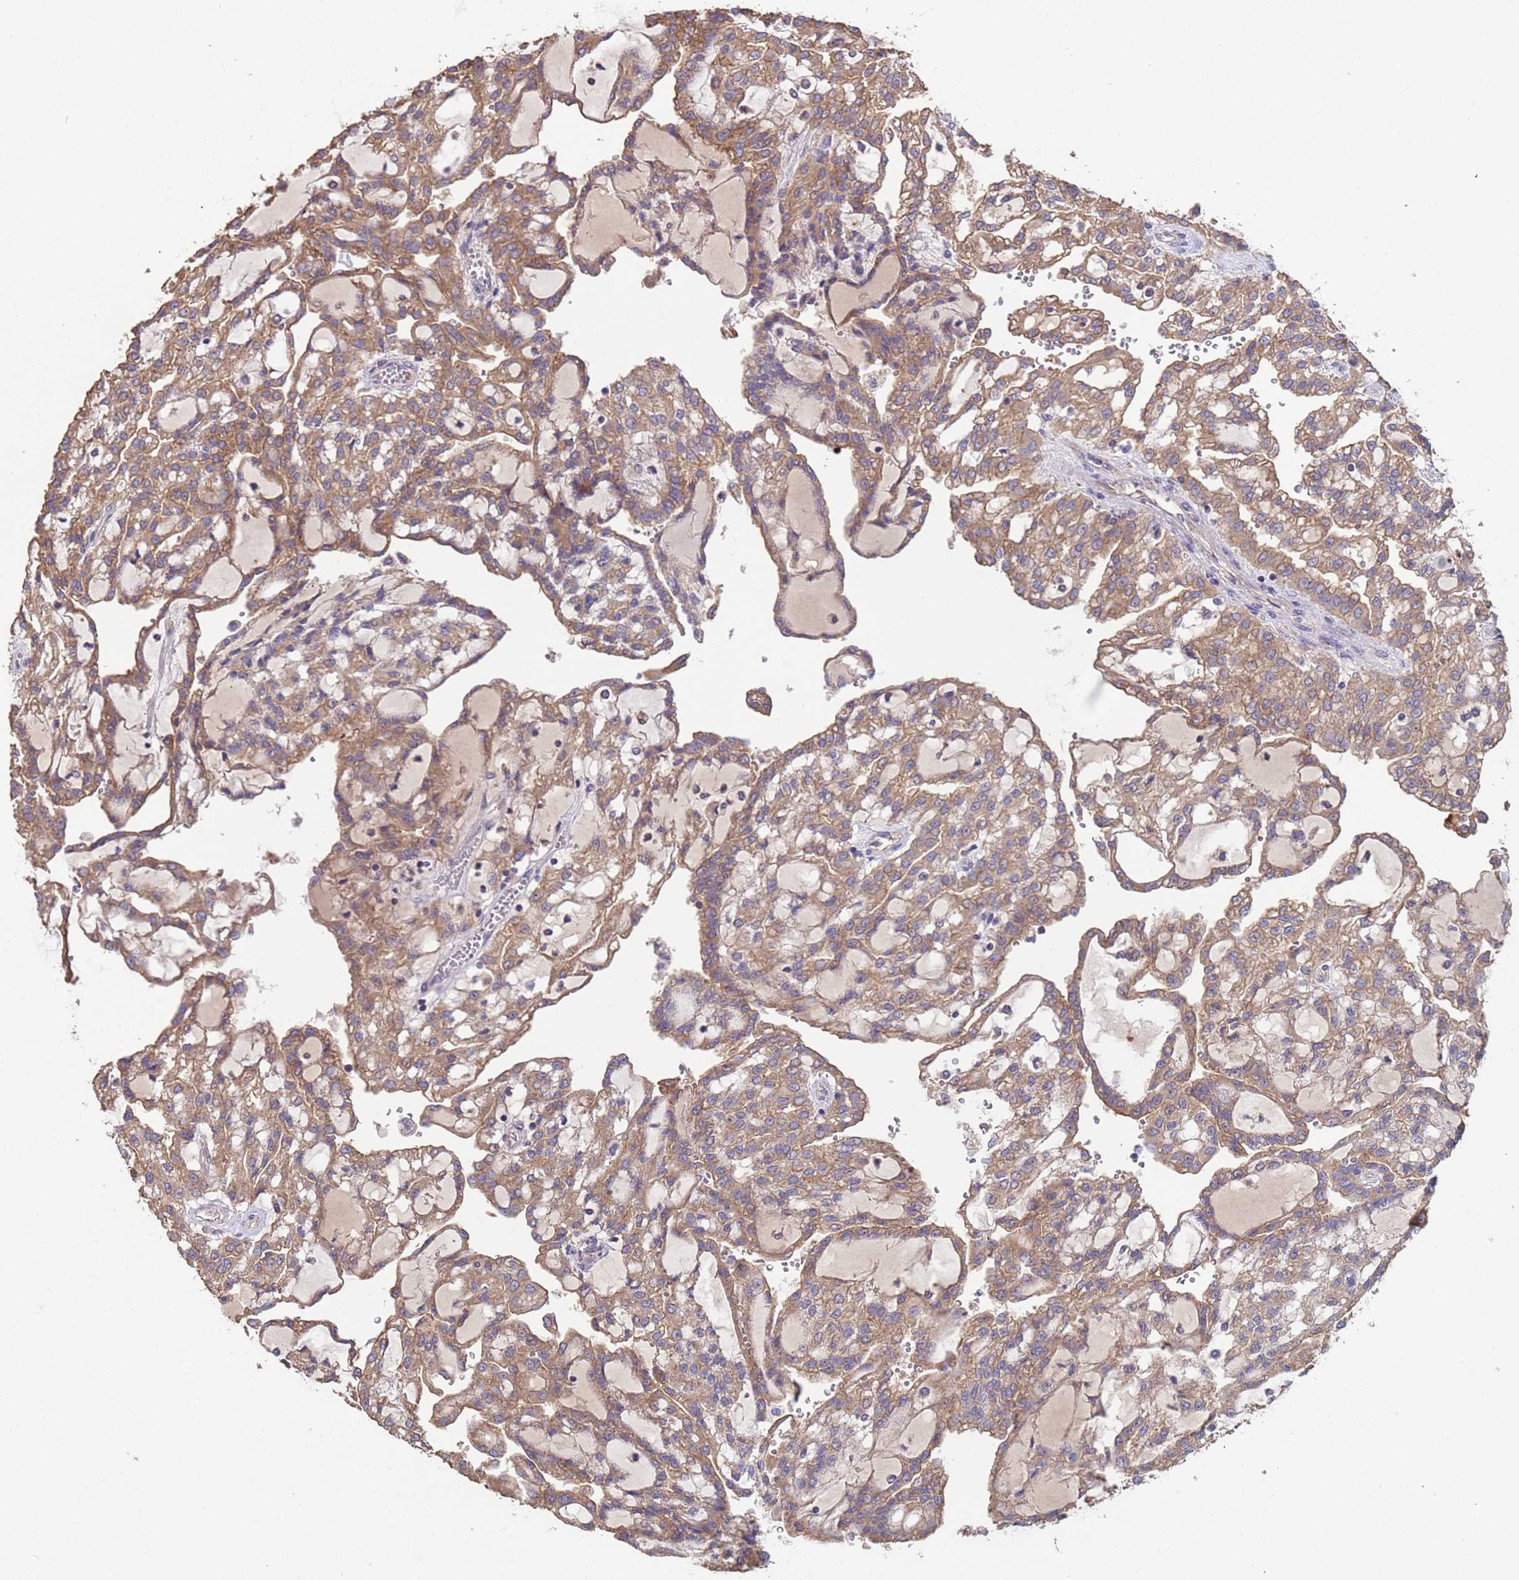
{"staining": {"intensity": "moderate", "quantity": ">75%", "location": "cytoplasmic/membranous"}, "tissue": "renal cancer", "cell_type": "Tumor cells", "image_type": "cancer", "snomed": [{"axis": "morphology", "description": "Adenocarcinoma, NOS"}, {"axis": "topography", "description": "Kidney"}], "caption": "Protein expression by immunohistochemistry (IHC) exhibits moderate cytoplasmic/membranous expression in approximately >75% of tumor cells in renal adenocarcinoma.", "gene": "EEF1AKMT1", "patient": {"sex": "male", "age": 63}}